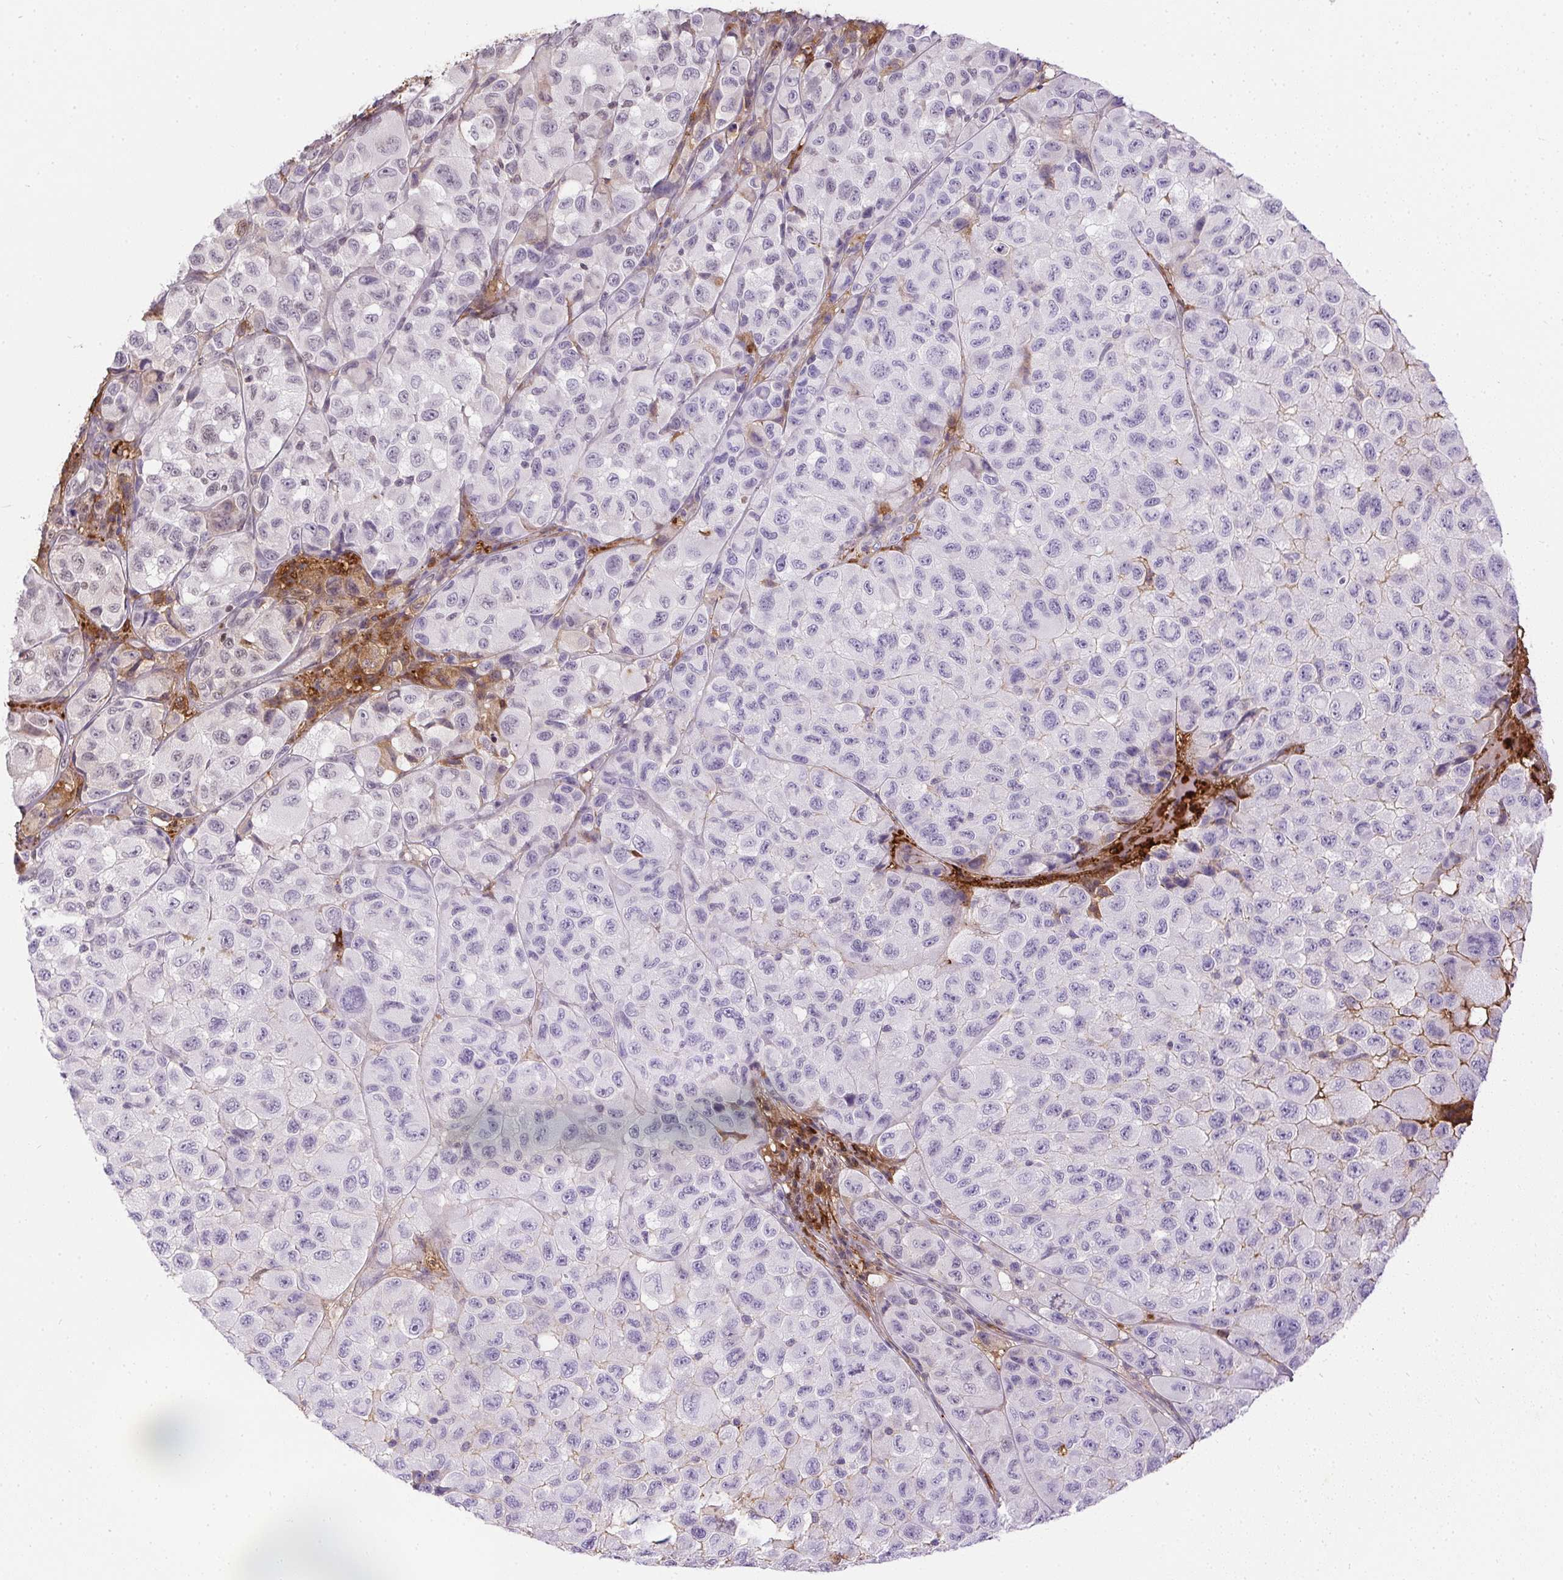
{"staining": {"intensity": "weak", "quantity": "<25%", "location": "cytoplasmic/membranous"}, "tissue": "melanoma", "cell_type": "Tumor cells", "image_type": "cancer", "snomed": [{"axis": "morphology", "description": "Malignant melanoma, NOS"}, {"axis": "topography", "description": "Skin"}], "caption": "An image of human melanoma is negative for staining in tumor cells. (DAB immunohistochemistry (IHC) with hematoxylin counter stain).", "gene": "ORM1", "patient": {"sex": "male", "age": 93}}